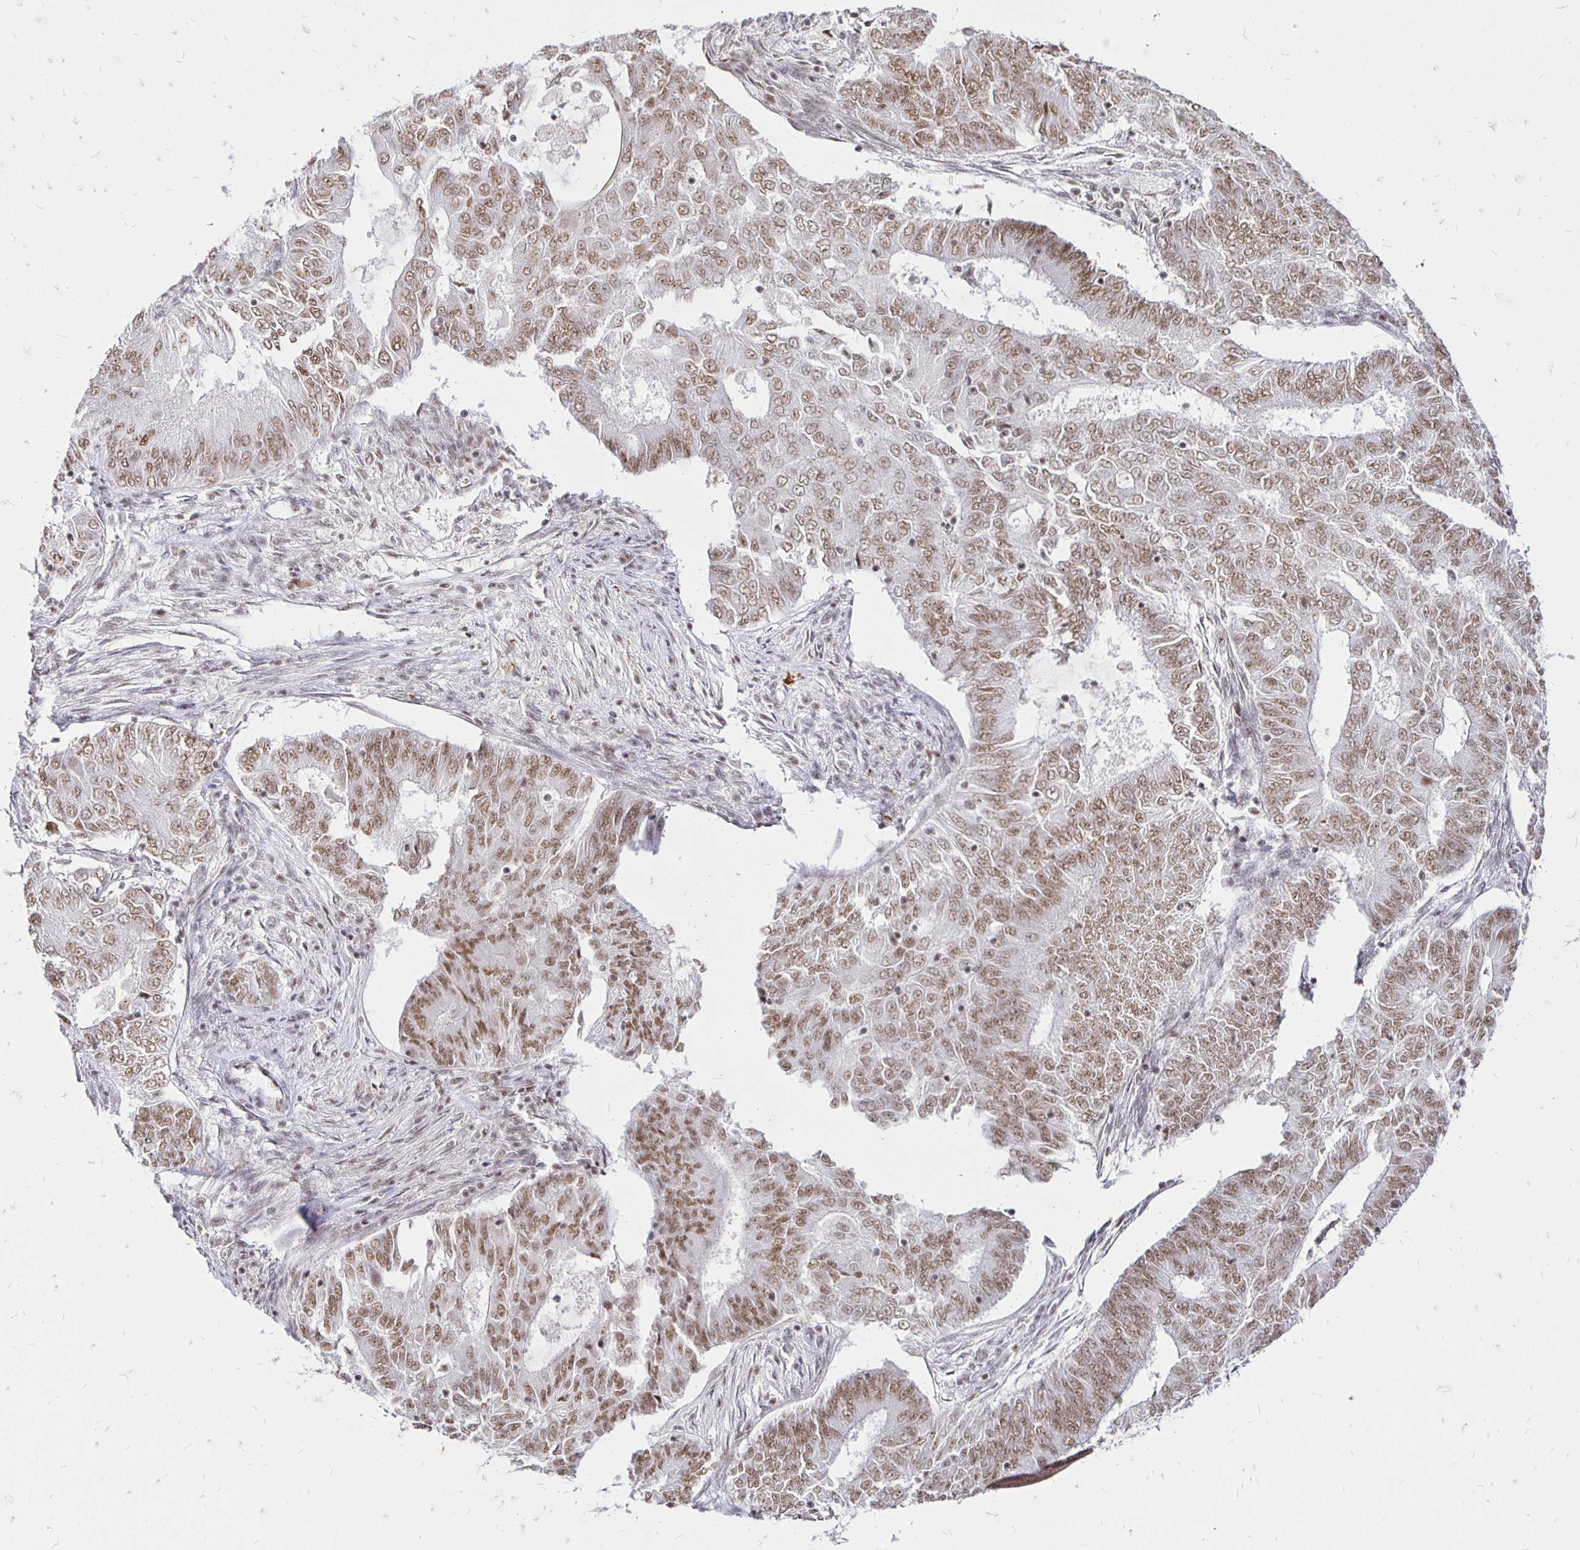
{"staining": {"intensity": "moderate", "quantity": ">75%", "location": "nuclear"}, "tissue": "endometrial cancer", "cell_type": "Tumor cells", "image_type": "cancer", "snomed": [{"axis": "morphology", "description": "Adenocarcinoma, NOS"}, {"axis": "topography", "description": "Endometrium"}], "caption": "Tumor cells show moderate nuclear expression in approximately >75% of cells in adenocarcinoma (endometrial).", "gene": "SIN3A", "patient": {"sex": "female", "age": 62}}